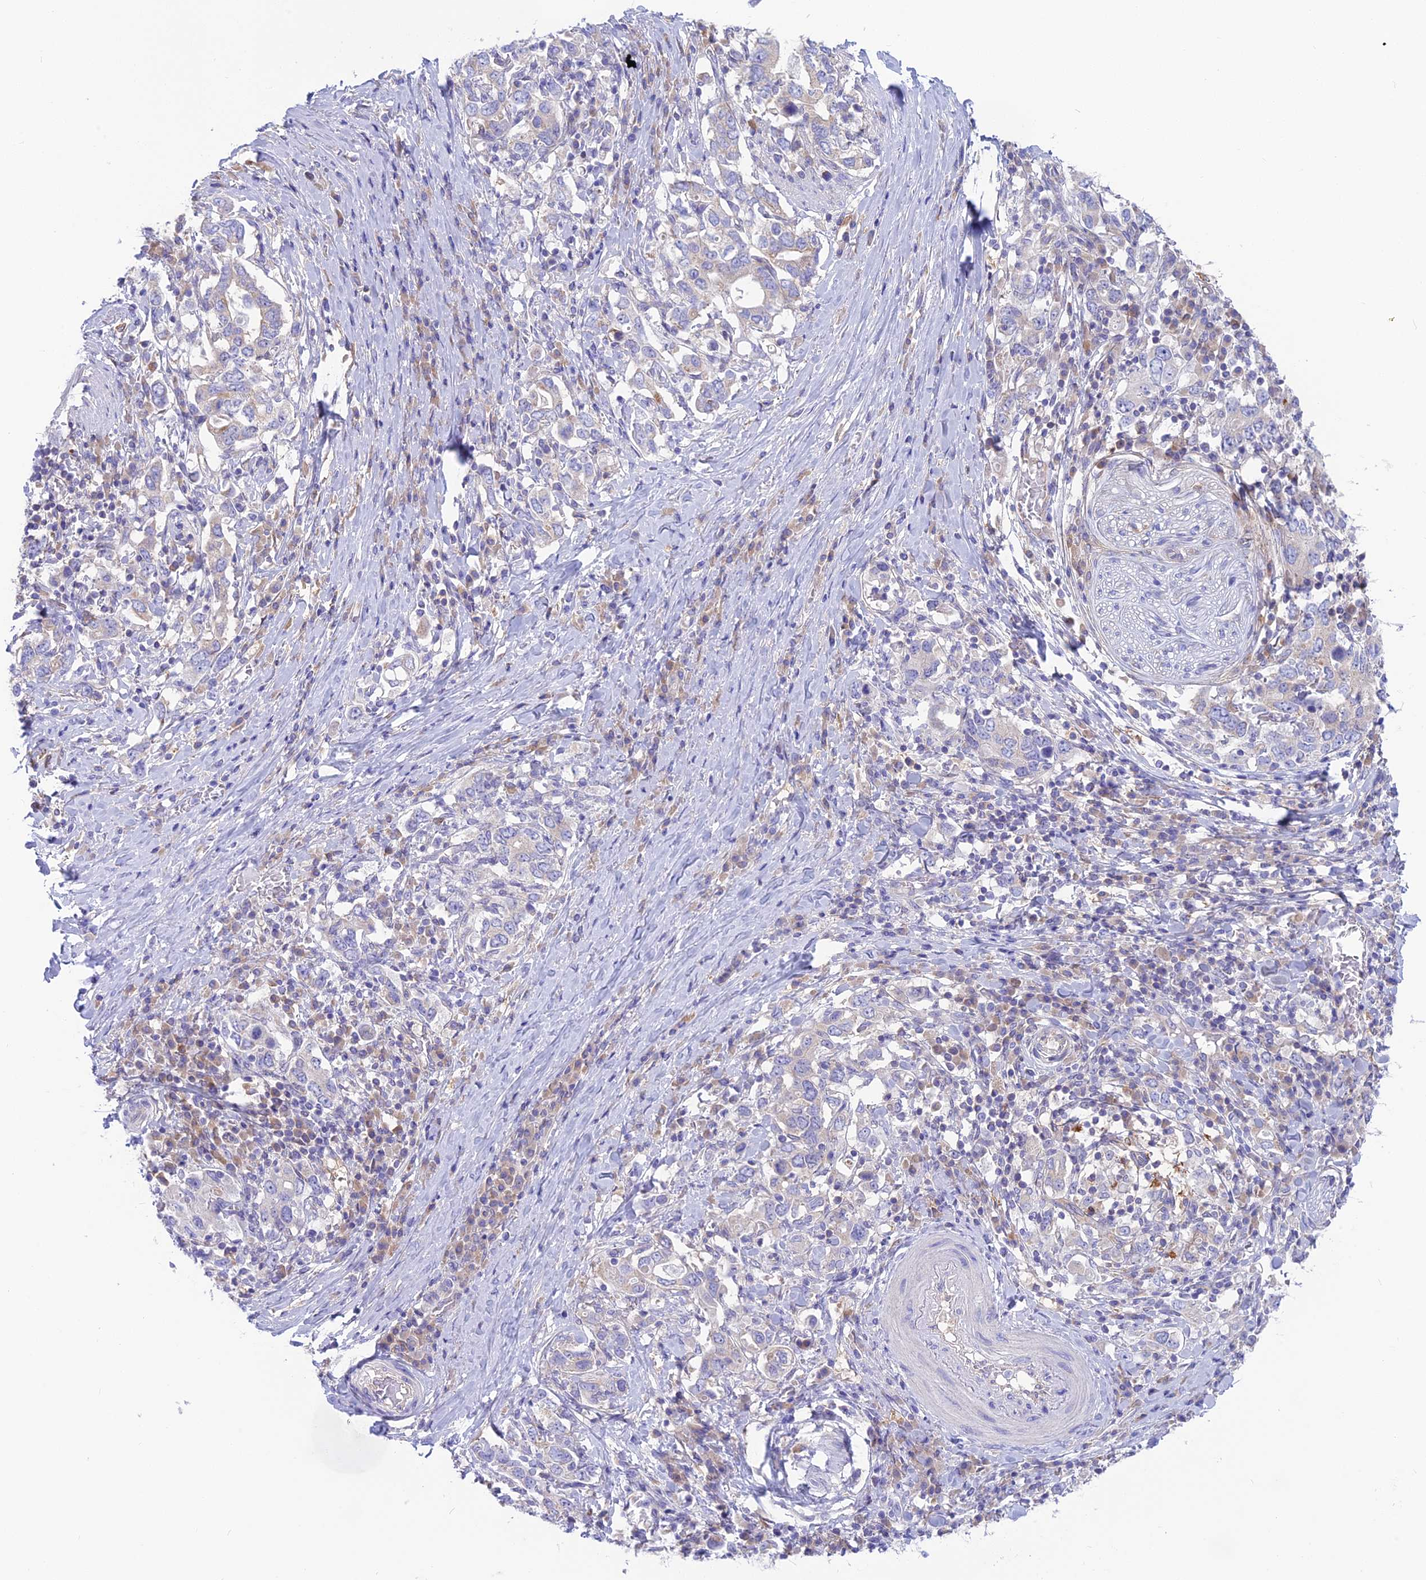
{"staining": {"intensity": "negative", "quantity": "none", "location": "none"}, "tissue": "stomach cancer", "cell_type": "Tumor cells", "image_type": "cancer", "snomed": [{"axis": "morphology", "description": "Adenocarcinoma, NOS"}, {"axis": "topography", "description": "Stomach, upper"}, {"axis": "topography", "description": "Stomach"}], "caption": "The histopathology image exhibits no staining of tumor cells in stomach adenocarcinoma.", "gene": "LZTFL1", "patient": {"sex": "male", "age": 62}}